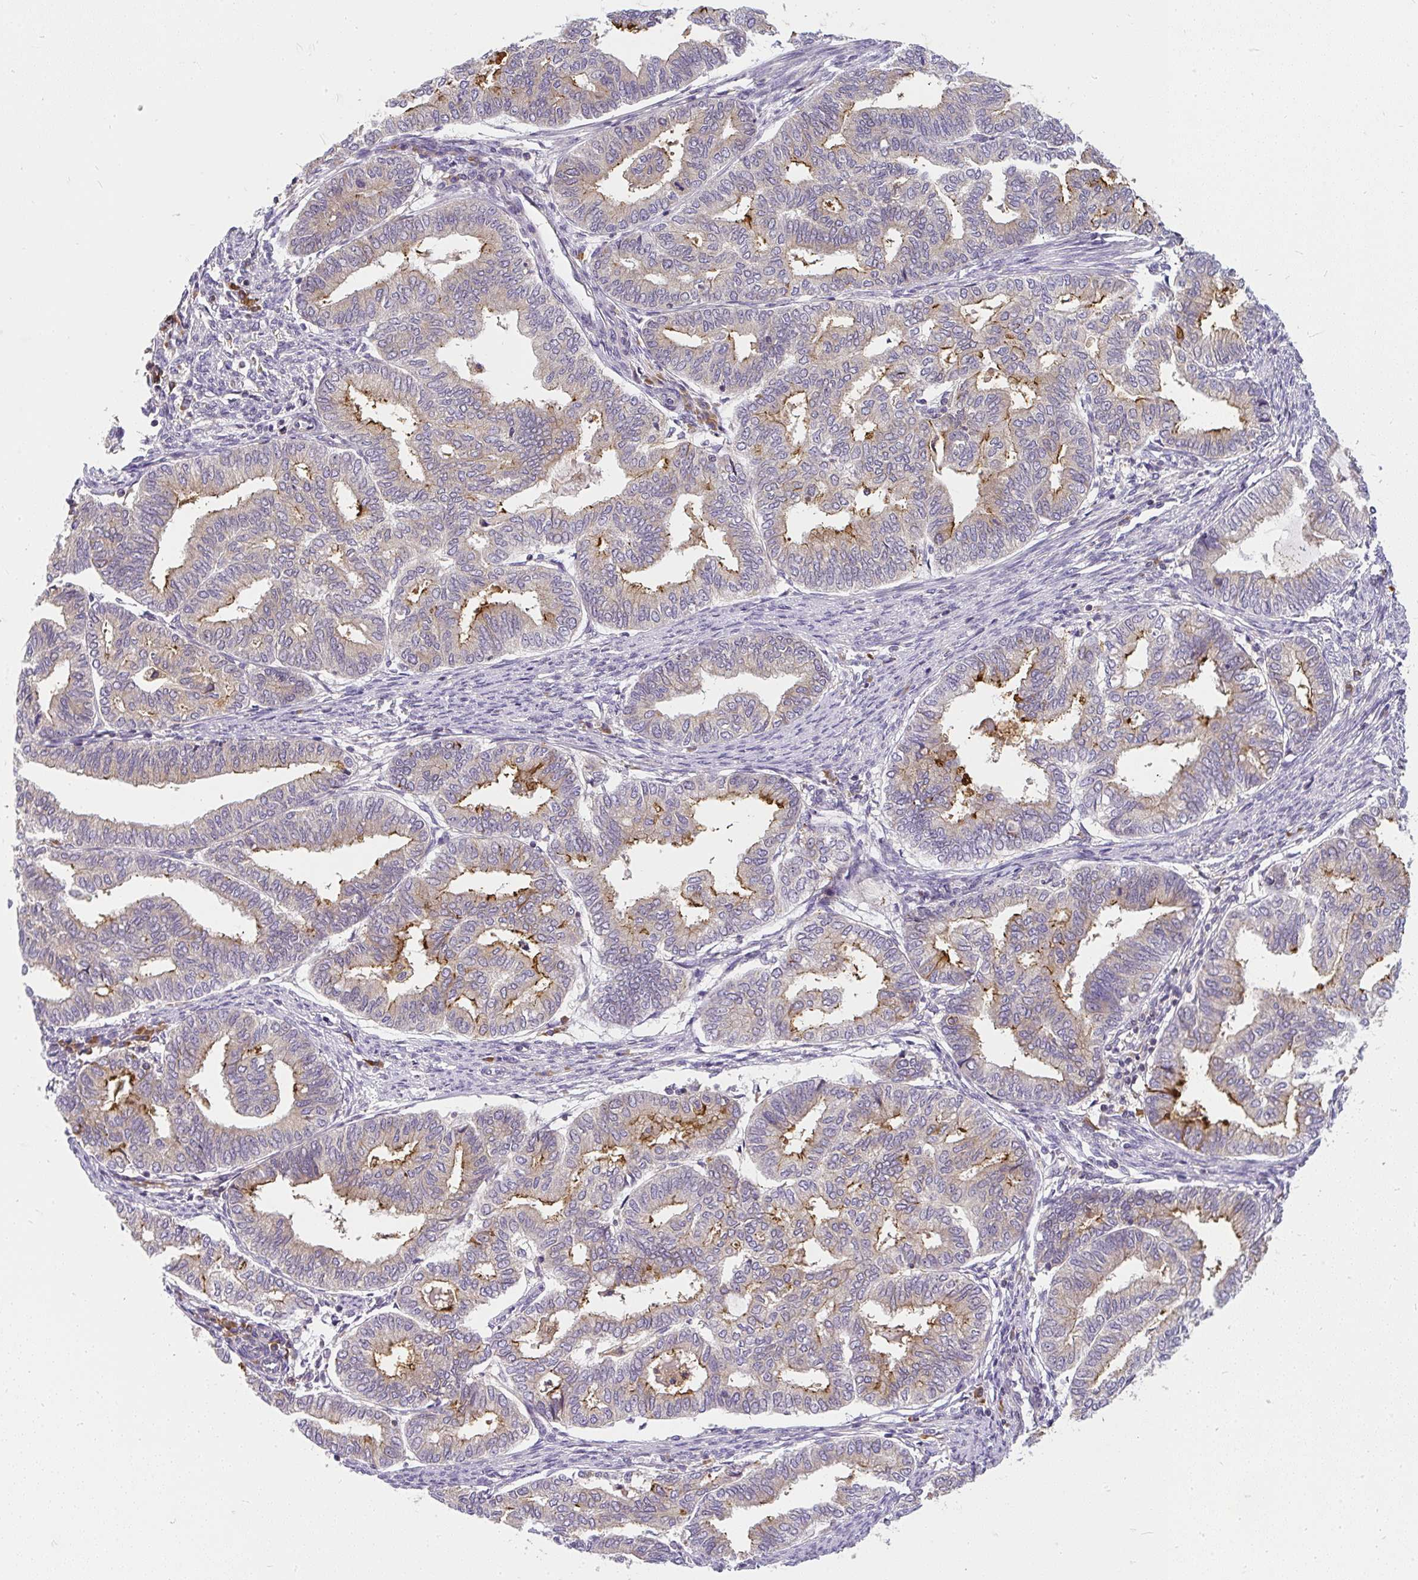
{"staining": {"intensity": "moderate", "quantity": "<25%", "location": "cytoplasmic/membranous"}, "tissue": "endometrial cancer", "cell_type": "Tumor cells", "image_type": "cancer", "snomed": [{"axis": "morphology", "description": "Adenocarcinoma, NOS"}, {"axis": "topography", "description": "Endometrium"}], "caption": "Tumor cells show moderate cytoplasmic/membranous positivity in approximately <25% of cells in endometrial adenocarcinoma.", "gene": "CYP20A1", "patient": {"sex": "female", "age": 79}}